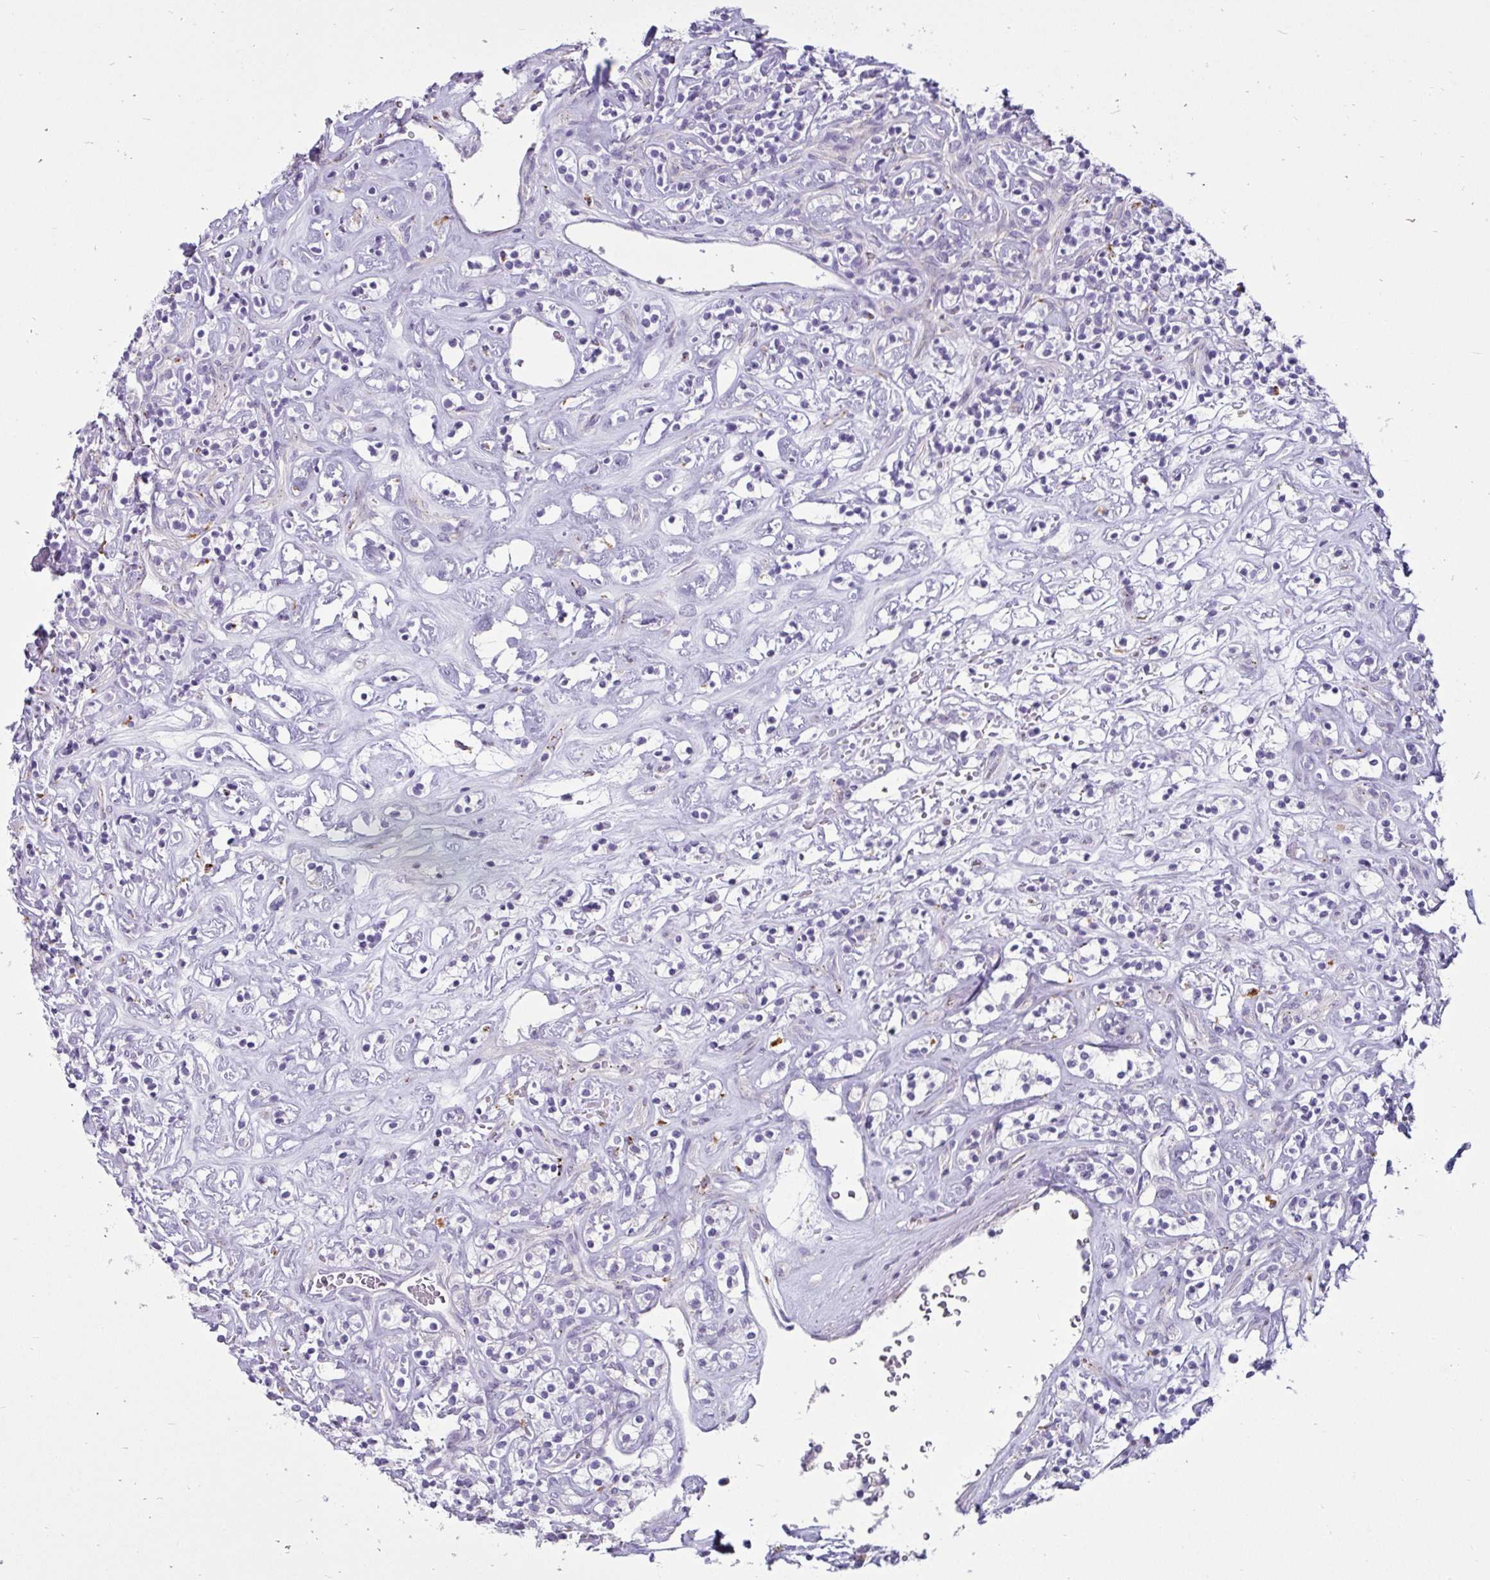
{"staining": {"intensity": "negative", "quantity": "none", "location": "none"}, "tissue": "renal cancer", "cell_type": "Tumor cells", "image_type": "cancer", "snomed": [{"axis": "morphology", "description": "Adenocarcinoma, NOS"}, {"axis": "topography", "description": "Kidney"}], "caption": "Immunohistochemical staining of human renal cancer reveals no significant expression in tumor cells. (DAB (3,3'-diaminobenzidine) immunohistochemistry with hematoxylin counter stain).", "gene": "CTSZ", "patient": {"sex": "male", "age": 77}}